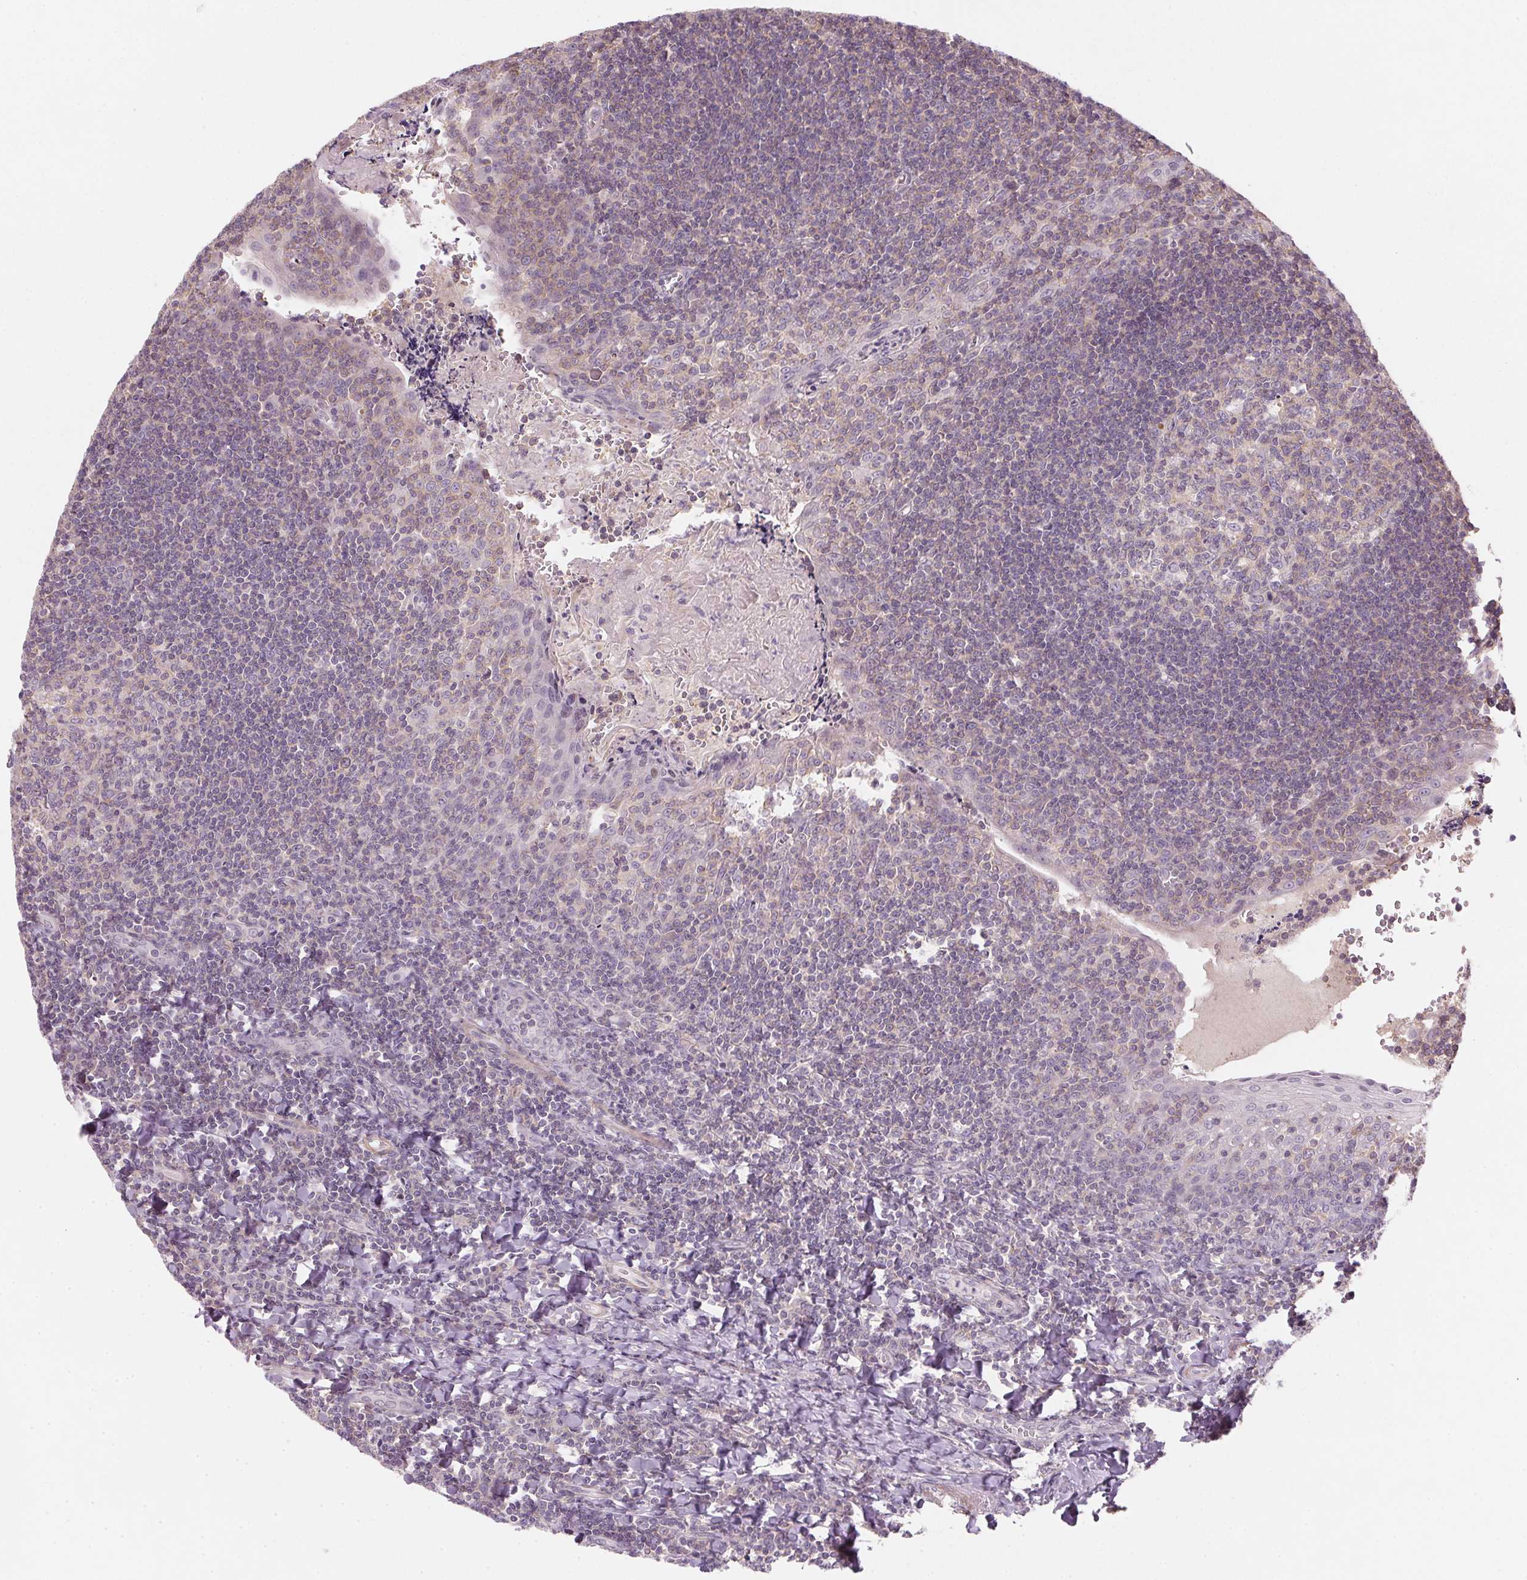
{"staining": {"intensity": "weak", "quantity": "<25%", "location": "cytoplasmic/membranous"}, "tissue": "tonsil", "cell_type": "Germinal center cells", "image_type": "normal", "snomed": [{"axis": "morphology", "description": "Normal tissue, NOS"}, {"axis": "morphology", "description": "Inflammation, NOS"}, {"axis": "topography", "description": "Tonsil"}], "caption": "Immunohistochemistry (IHC) of unremarkable tonsil displays no expression in germinal center cells. (IHC, brightfield microscopy, high magnification).", "gene": "KCNK15", "patient": {"sex": "female", "age": 31}}